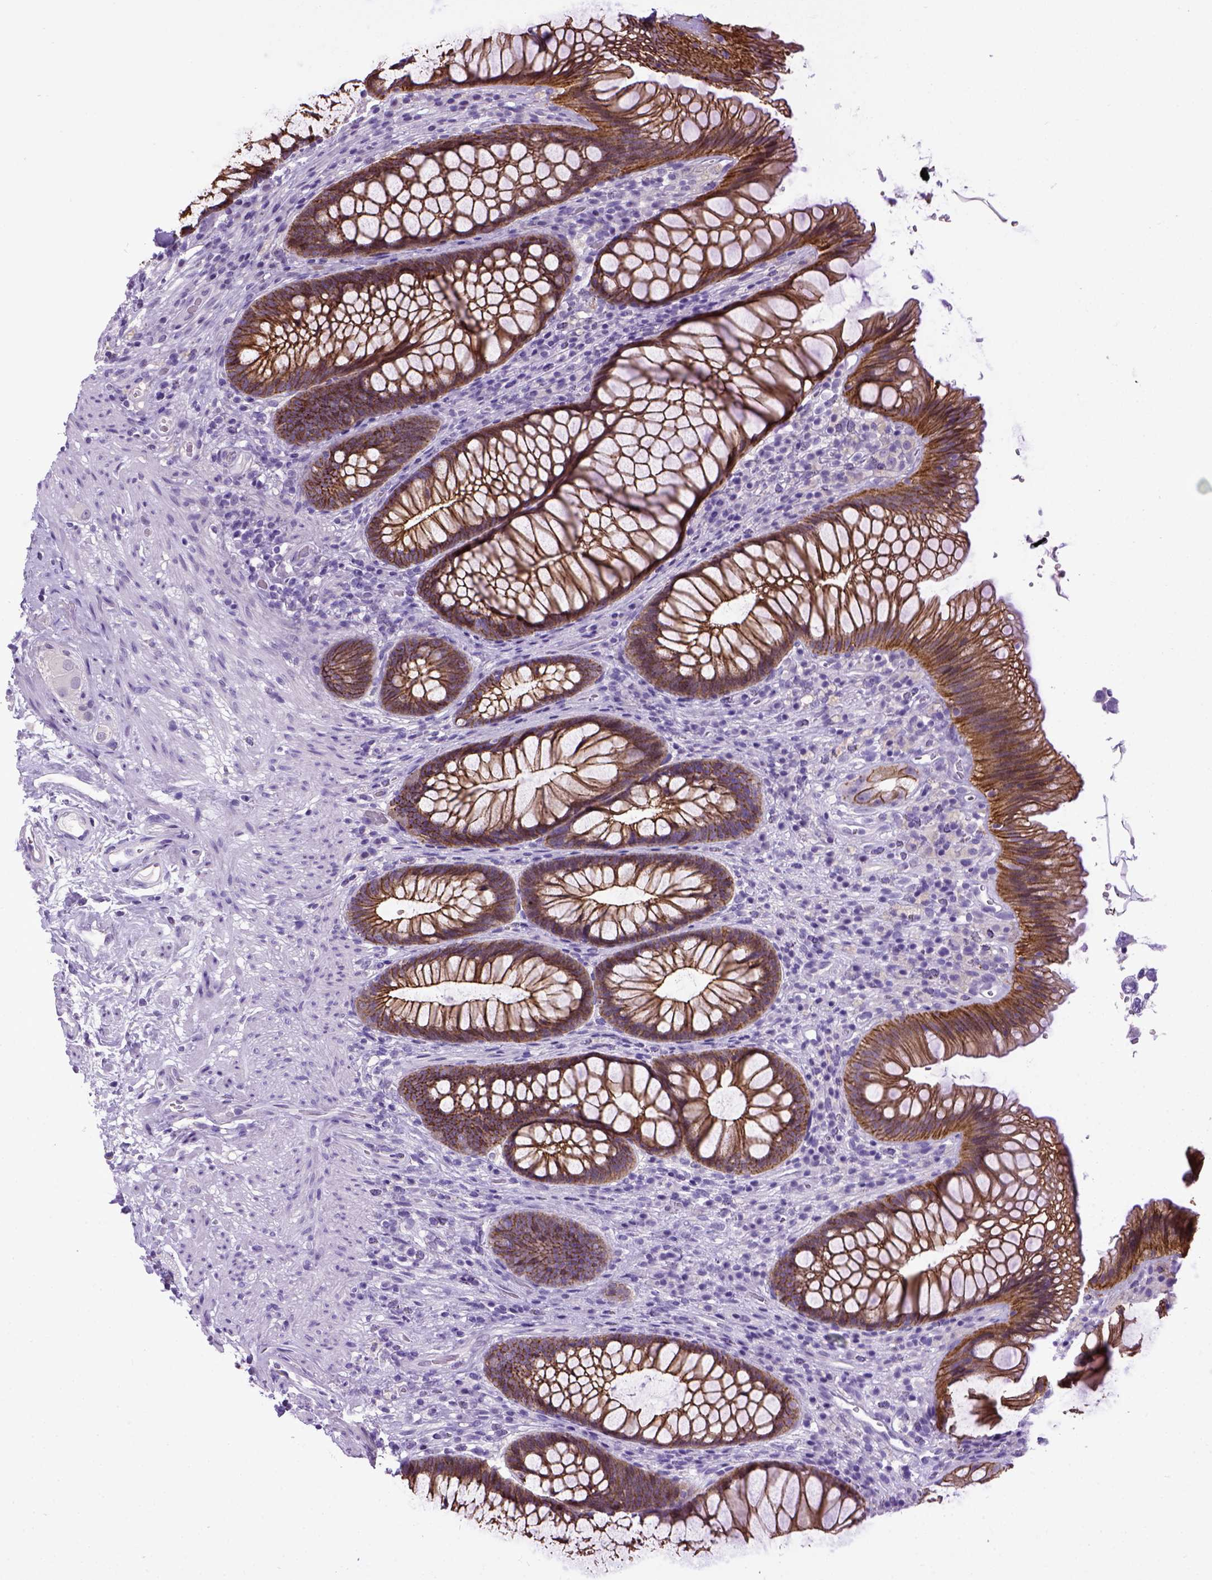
{"staining": {"intensity": "strong", "quantity": ">75%", "location": "cytoplasmic/membranous"}, "tissue": "rectum", "cell_type": "Glandular cells", "image_type": "normal", "snomed": [{"axis": "morphology", "description": "Normal tissue, NOS"}, {"axis": "topography", "description": "Smooth muscle"}, {"axis": "topography", "description": "Rectum"}], "caption": "Strong cytoplasmic/membranous positivity is present in approximately >75% of glandular cells in benign rectum.", "gene": "CDH1", "patient": {"sex": "male", "age": 53}}